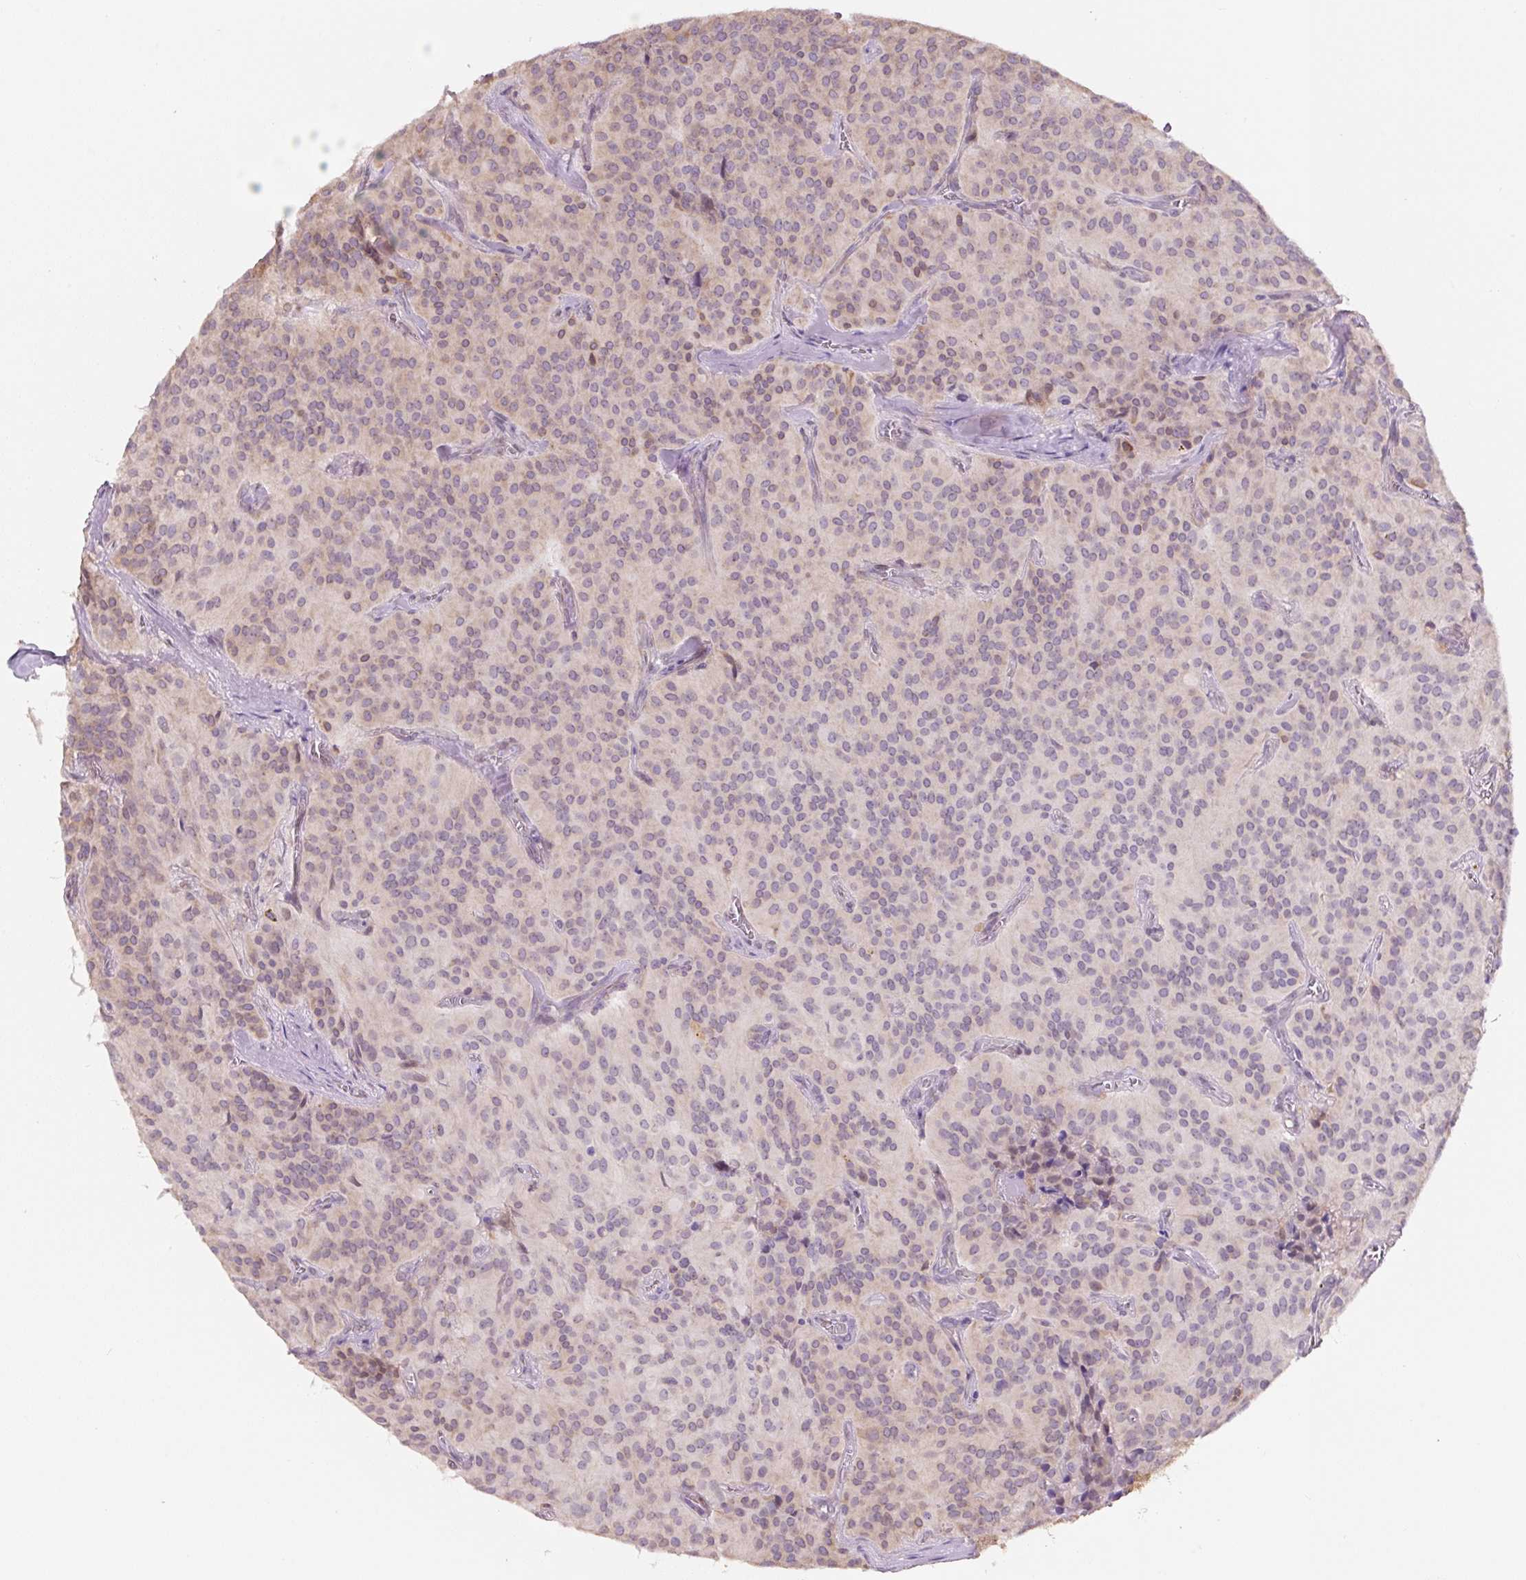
{"staining": {"intensity": "weak", "quantity": "<25%", "location": "cytoplasmic/membranous"}, "tissue": "glioma", "cell_type": "Tumor cells", "image_type": "cancer", "snomed": [{"axis": "morphology", "description": "Glioma, malignant, Low grade"}, {"axis": "topography", "description": "Brain"}], "caption": "Tumor cells show no significant protein expression in malignant glioma (low-grade).", "gene": "ASRGL1", "patient": {"sex": "male", "age": 42}}